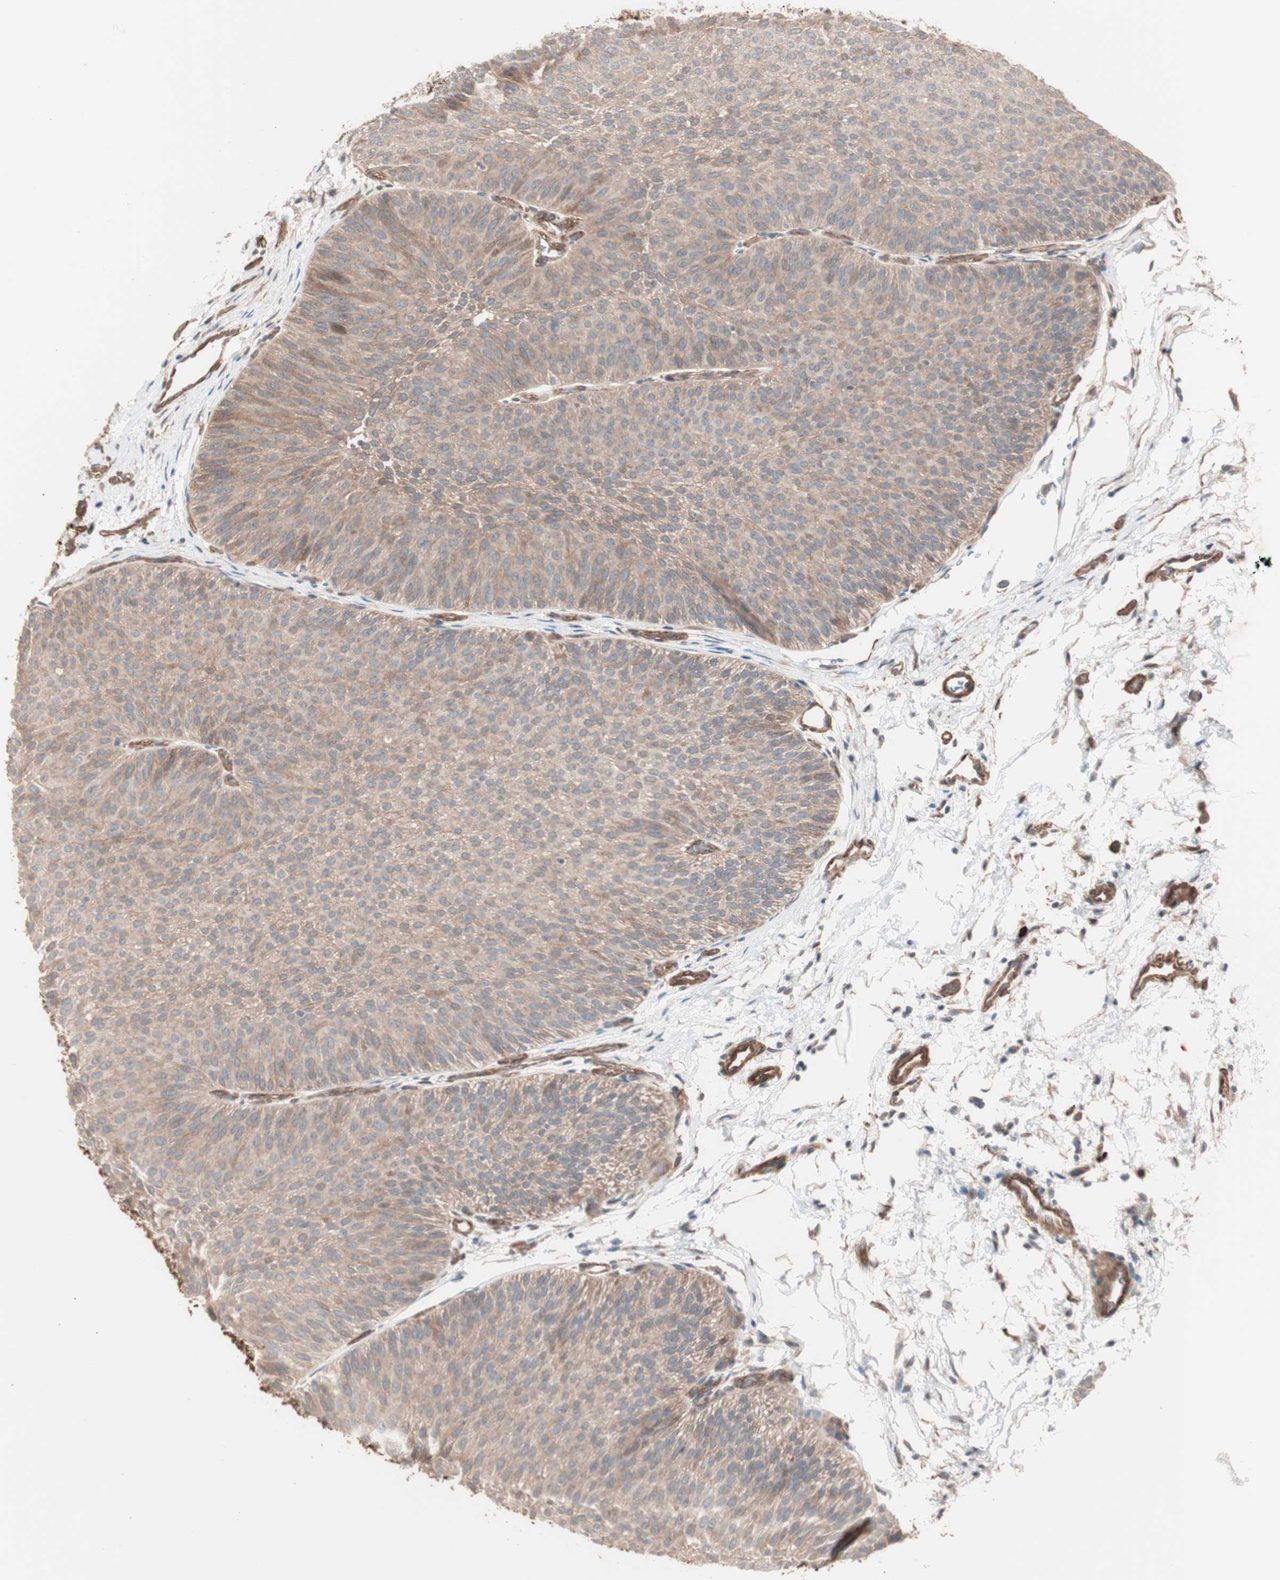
{"staining": {"intensity": "weak", "quantity": ">75%", "location": "cytoplasmic/membranous"}, "tissue": "urothelial cancer", "cell_type": "Tumor cells", "image_type": "cancer", "snomed": [{"axis": "morphology", "description": "Urothelial carcinoma, Low grade"}, {"axis": "topography", "description": "Urinary bladder"}], "caption": "Urothelial cancer stained with DAB IHC reveals low levels of weak cytoplasmic/membranous positivity in approximately >75% of tumor cells.", "gene": "ALG5", "patient": {"sex": "female", "age": 60}}